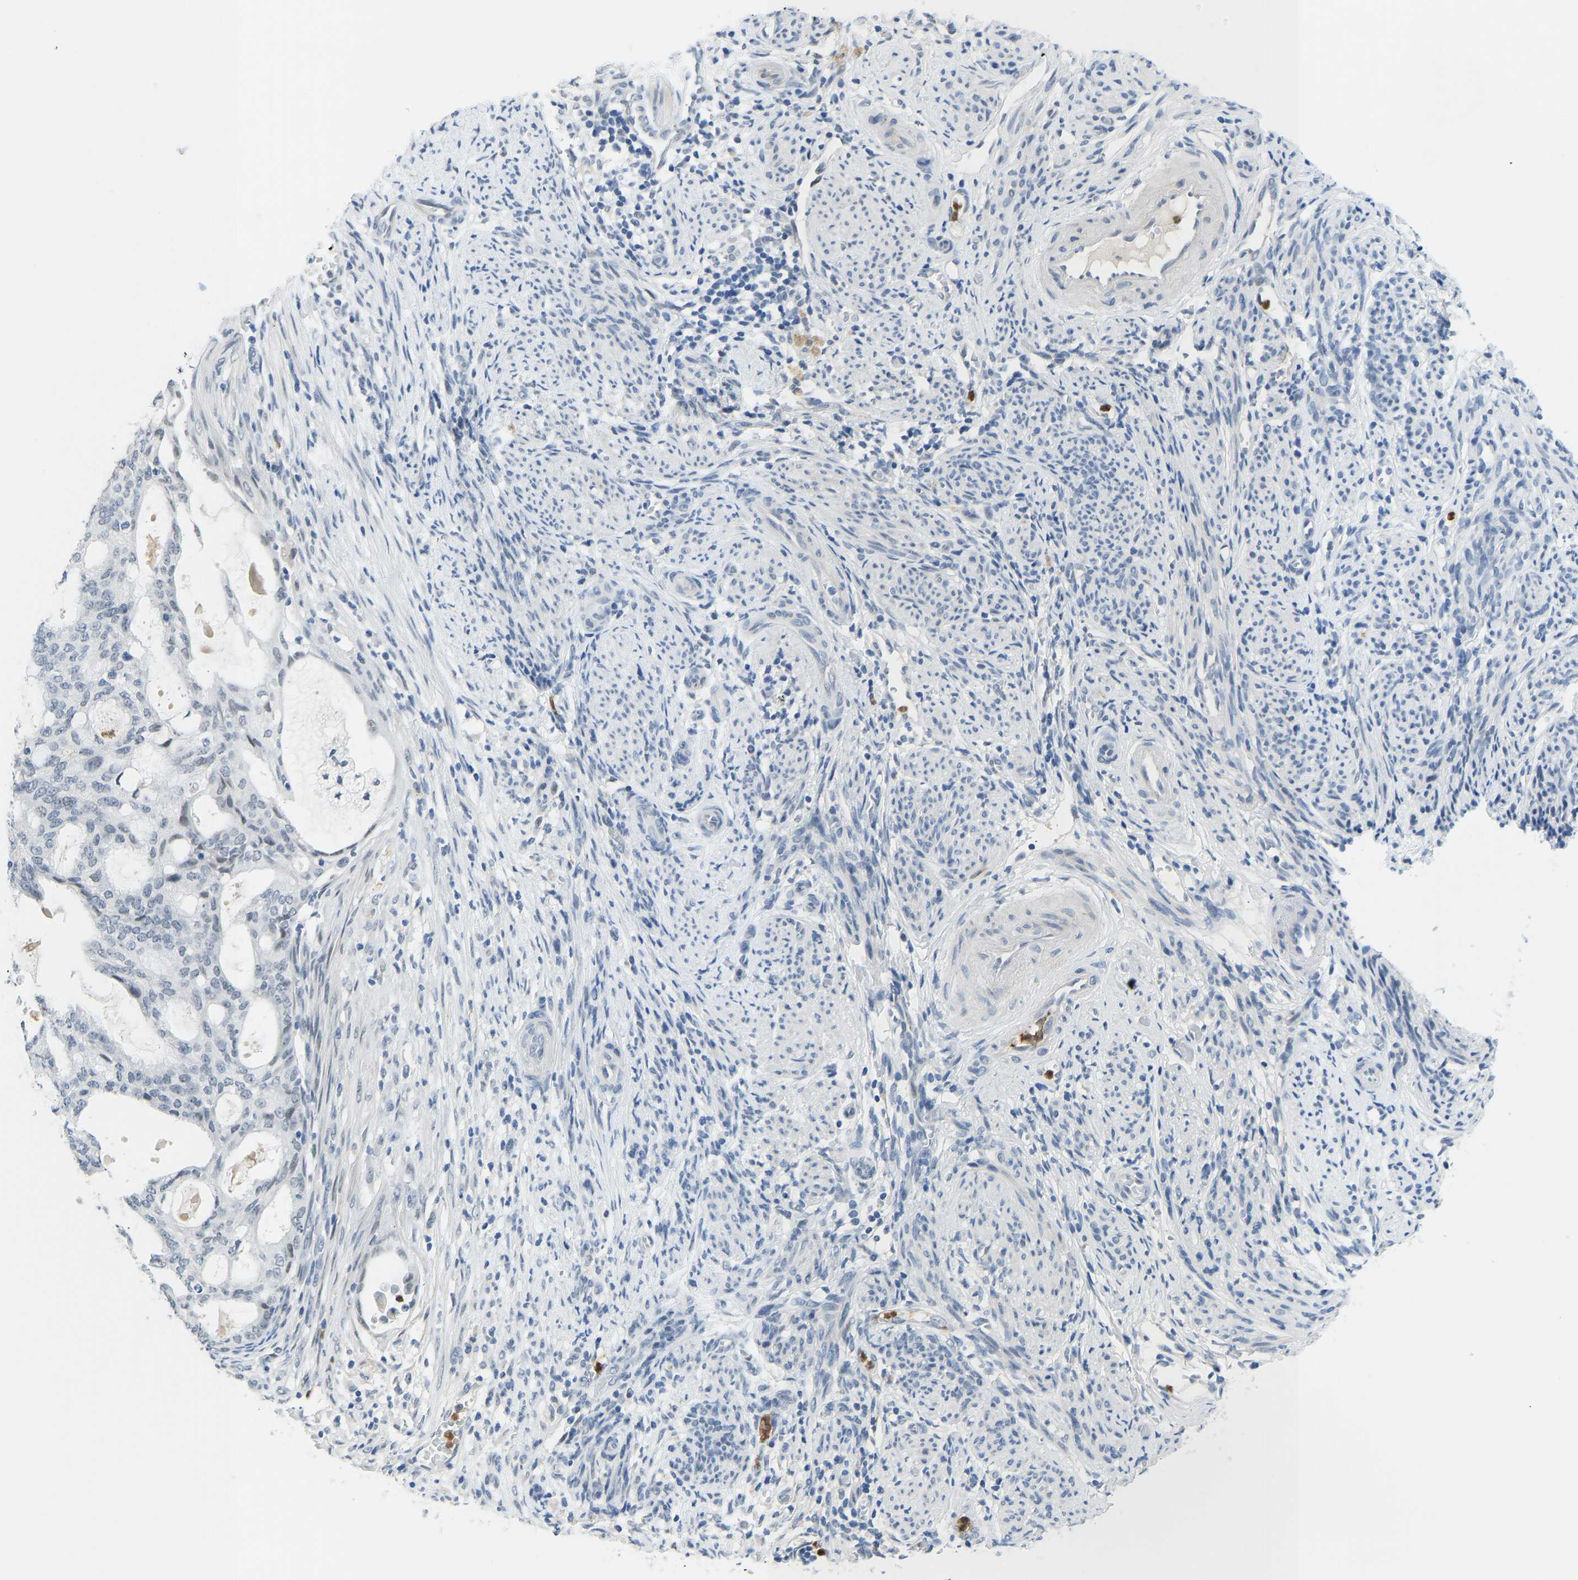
{"staining": {"intensity": "negative", "quantity": "none", "location": "none"}, "tissue": "endometrial cancer", "cell_type": "Tumor cells", "image_type": "cancer", "snomed": [{"axis": "morphology", "description": "Adenocarcinoma, NOS"}, {"axis": "topography", "description": "Endometrium"}], "caption": "Immunohistochemistry (IHC) photomicrograph of human endometrial adenocarcinoma stained for a protein (brown), which demonstrates no expression in tumor cells.", "gene": "TXNDC2", "patient": {"sex": "female", "age": 58}}